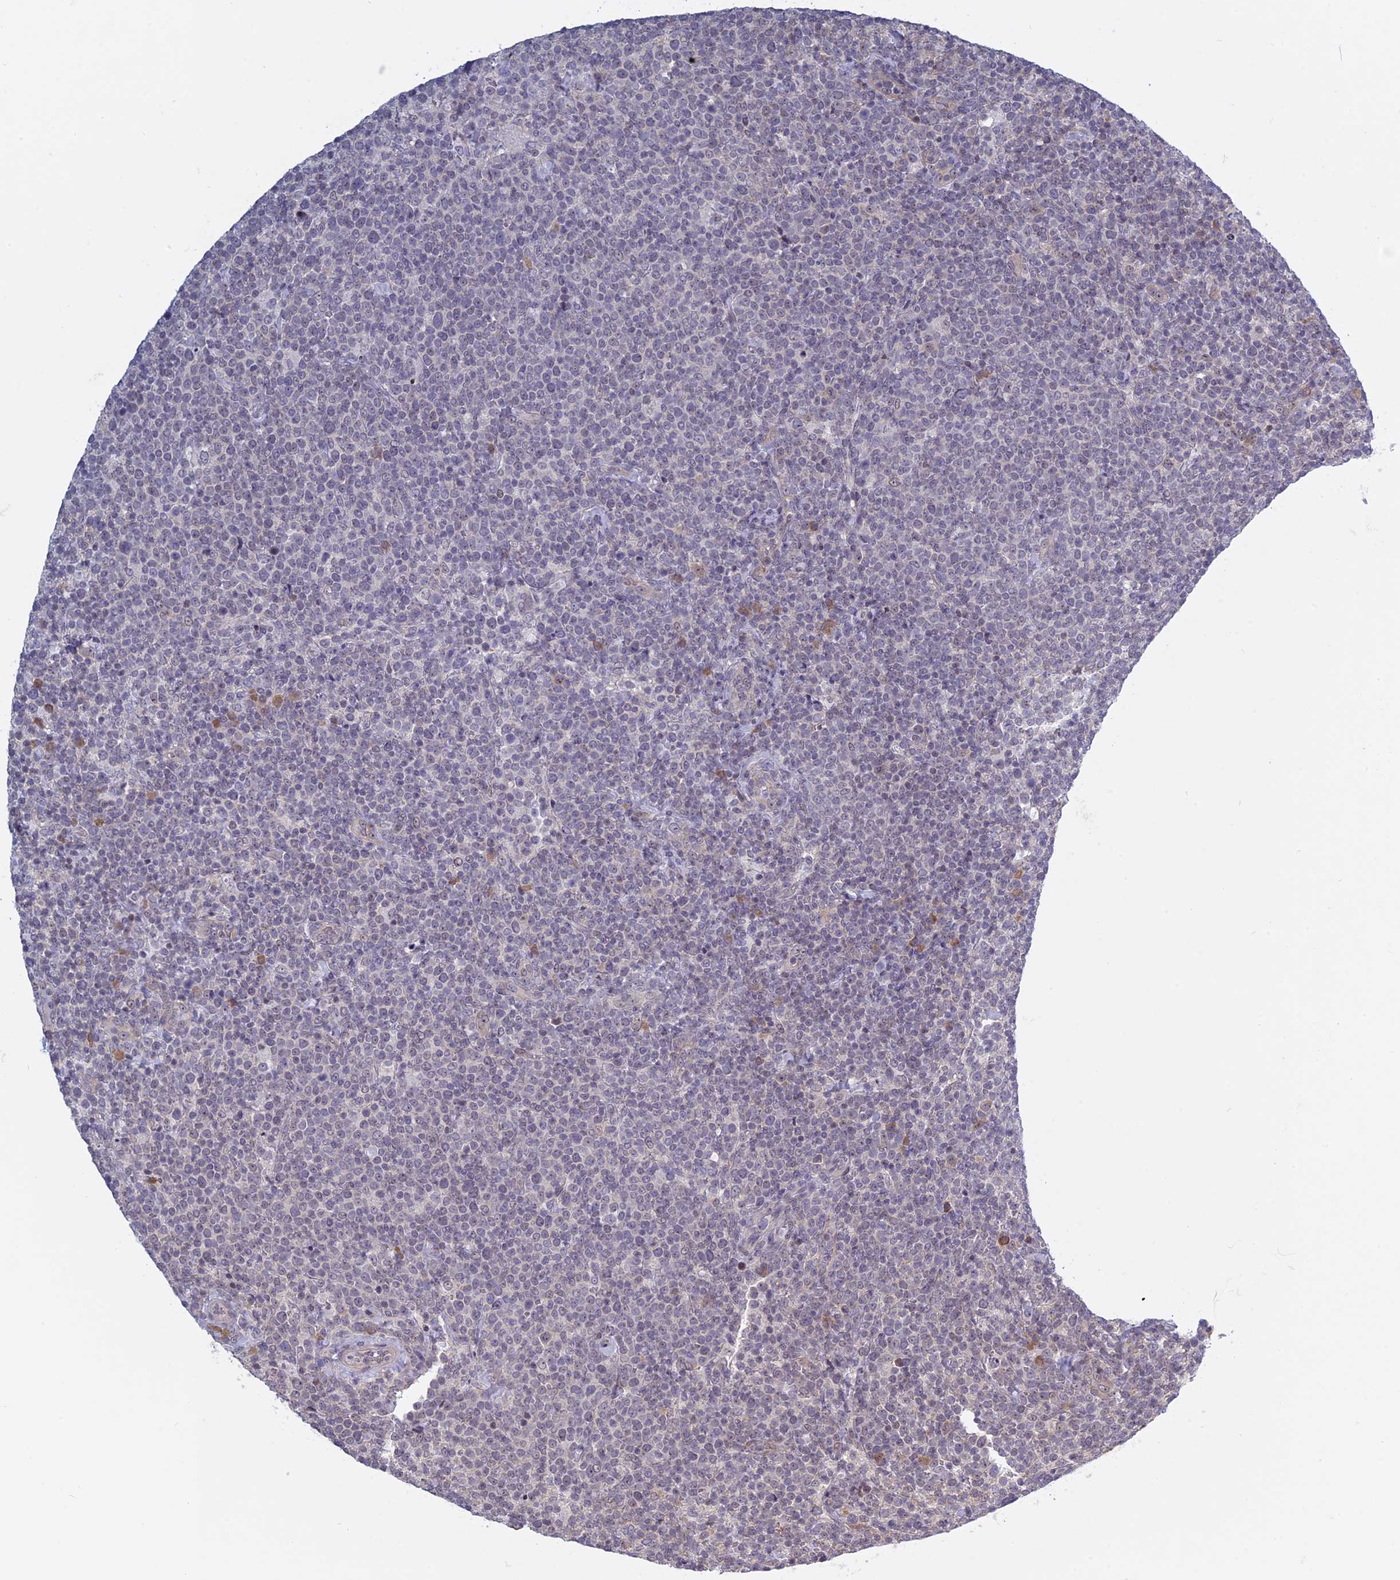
{"staining": {"intensity": "negative", "quantity": "none", "location": "none"}, "tissue": "lymphoma", "cell_type": "Tumor cells", "image_type": "cancer", "snomed": [{"axis": "morphology", "description": "Malignant lymphoma, non-Hodgkin's type, High grade"}, {"axis": "topography", "description": "Lymph node"}], "caption": "High power microscopy micrograph of an IHC histopathology image of lymphoma, revealing no significant positivity in tumor cells.", "gene": "RPS19BP1", "patient": {"sex": "male", "age": 61}}